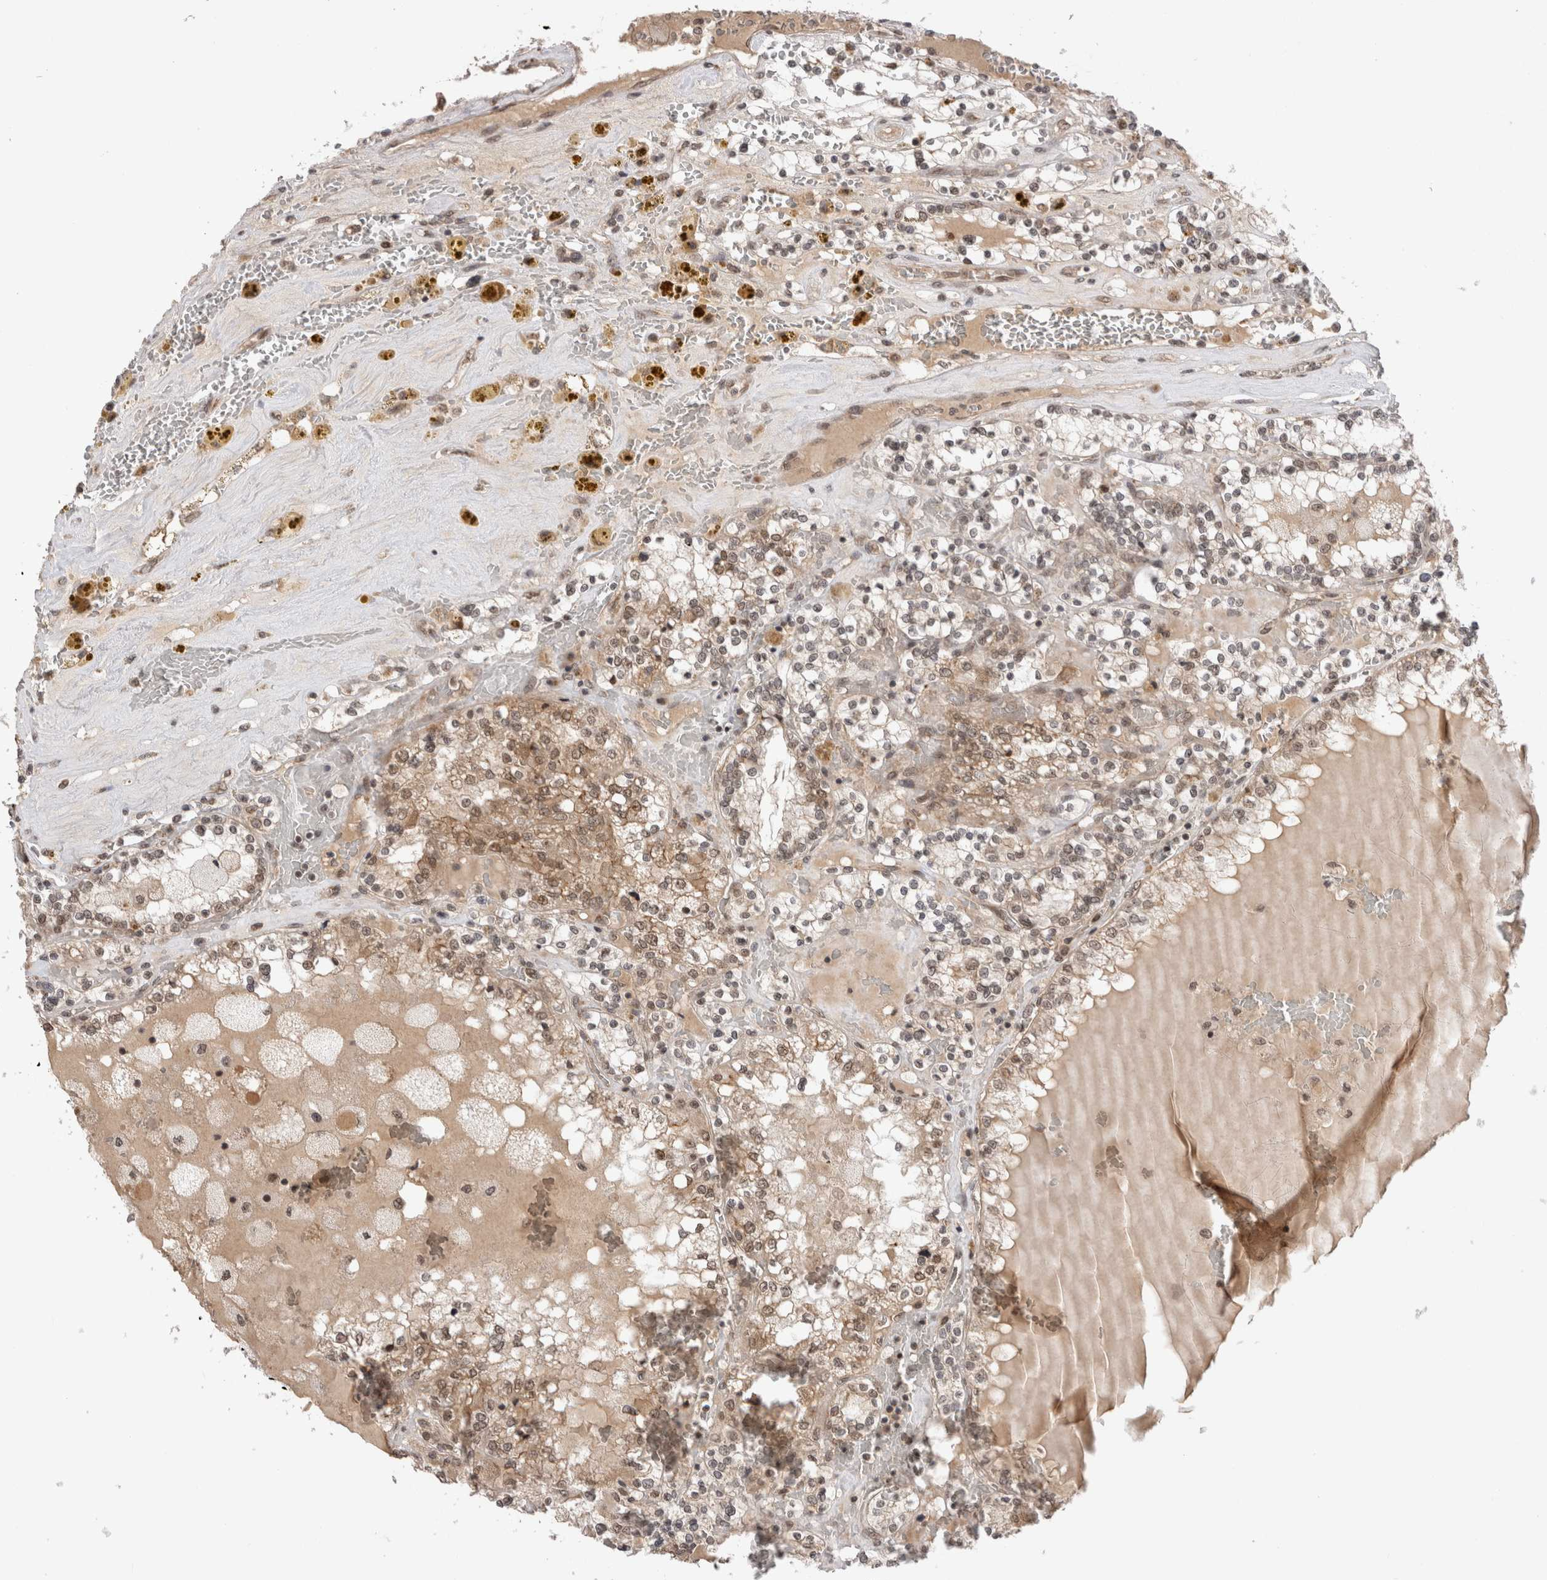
{"staining": {"intensity": "weak", "quantity": "25%-75%", "location": "nuclear"}, "tissue": "renal cancer", "cell_type": "Tumor cells", "image_type": "cancer", "snomed": [{"axis": "morphology", "description": "Adenocarcinoma, NOS"}, {"axis": "topography", "description": "Kidney"}], "caption": "Immunohistochemistry (IHC) histopathology image of renal cancer (adenocarcinoma) stained for a protein (brown), which displays low levels of weak nuclear staining in approximately 25%-75% of tumor cells.", "gene": "TMEM65", "patient": {"sex": "female", "age": 56}}